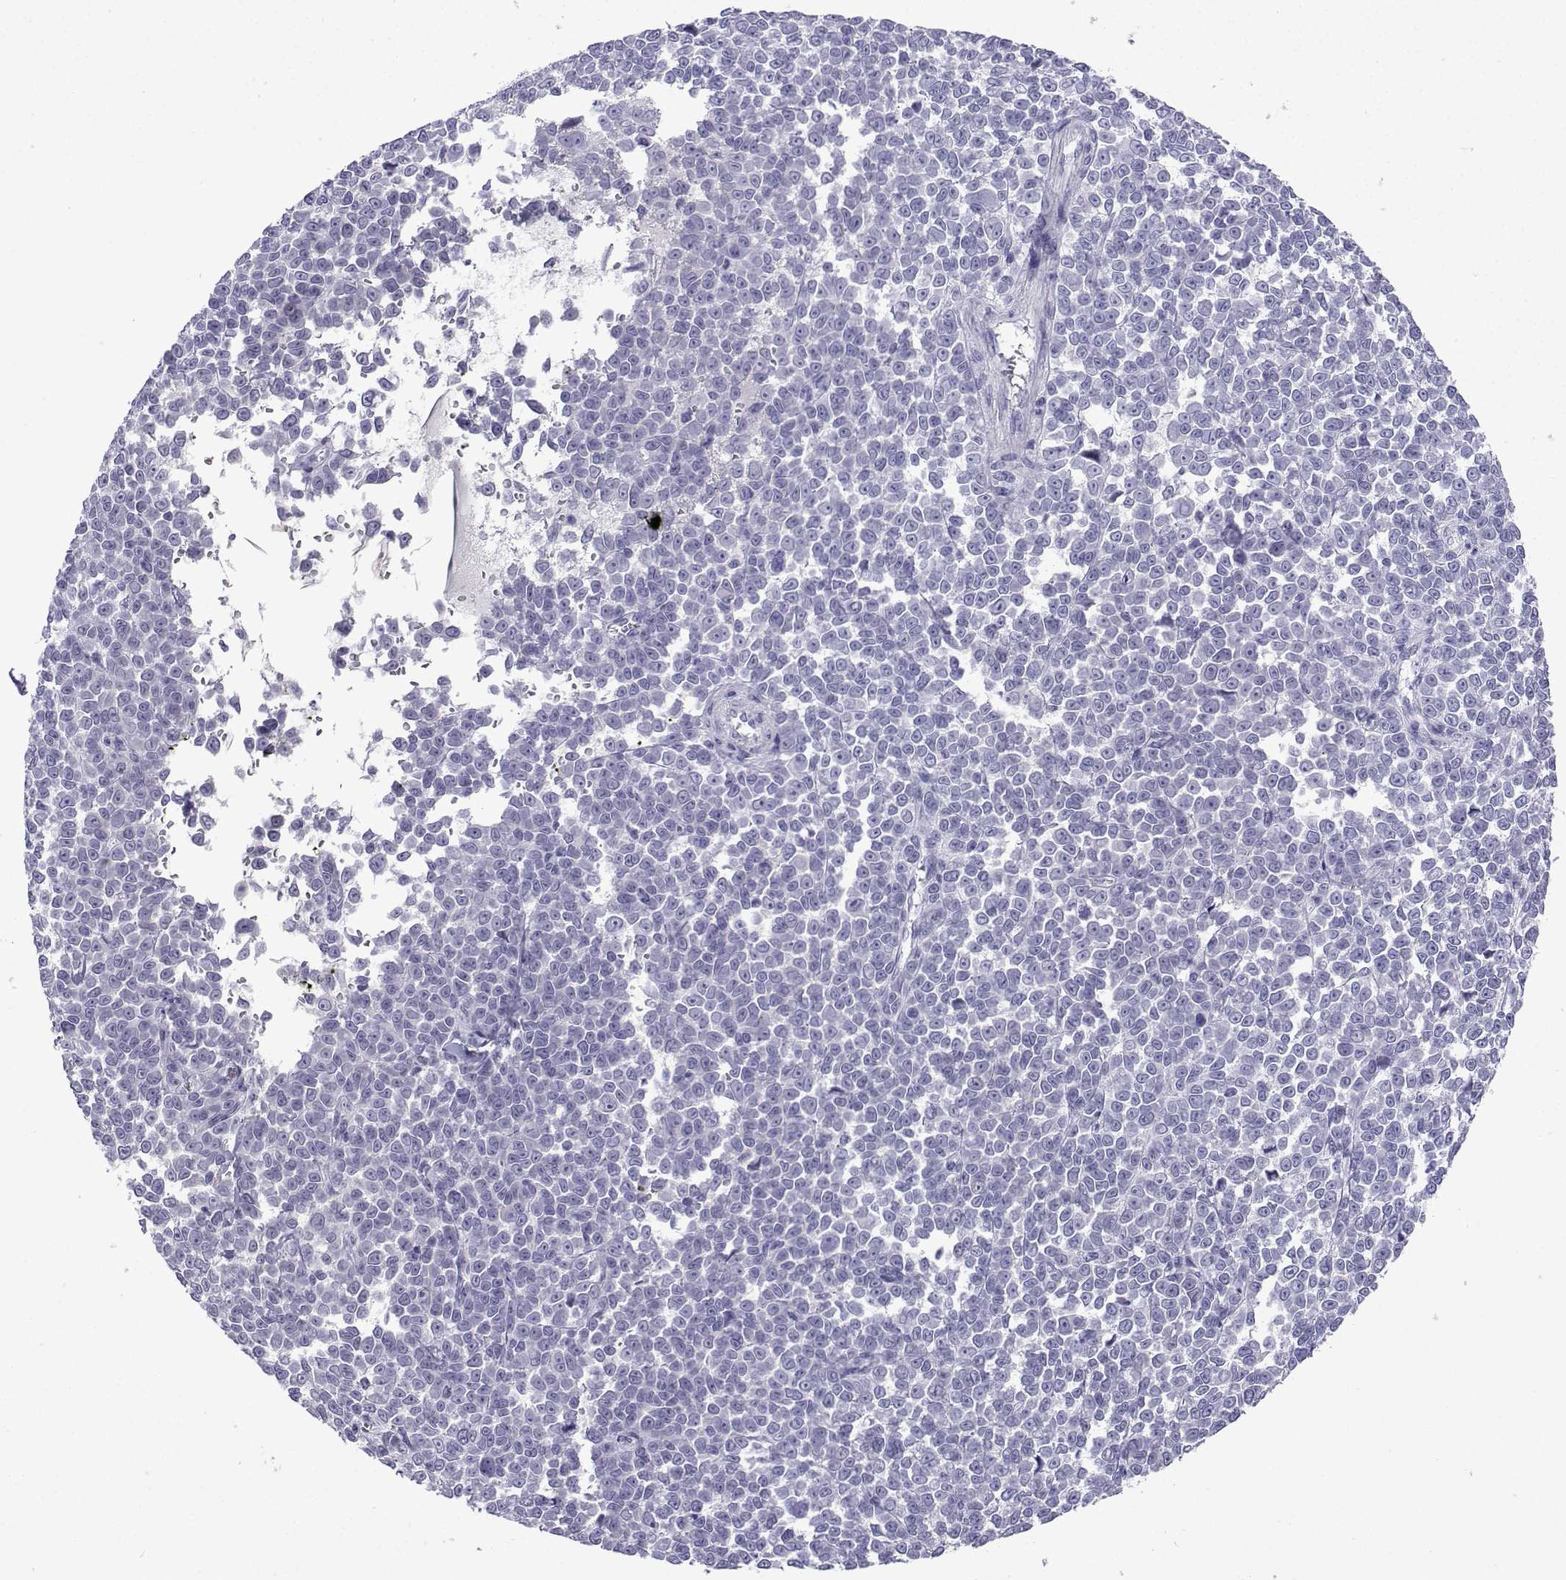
{"staining": {"intensity": "negative", "quantity": "none", "location": "none"}, "tissue": "melanoma", "cell_type": "Tumor cells", "image_type": "cancer", "snomed": [{"axis": "morphology", "description": "Malignant melanoma, NOS"}, {"axis": "topography", "description": "Skin"}], "caption": "This is a photomicrograph of immunohistochemistry (IHC) staining of malignant melanoma, which shows no staining in tumor cells.", "gene": "TRIM46", "patient": {"sex": "female", "age": 95}}